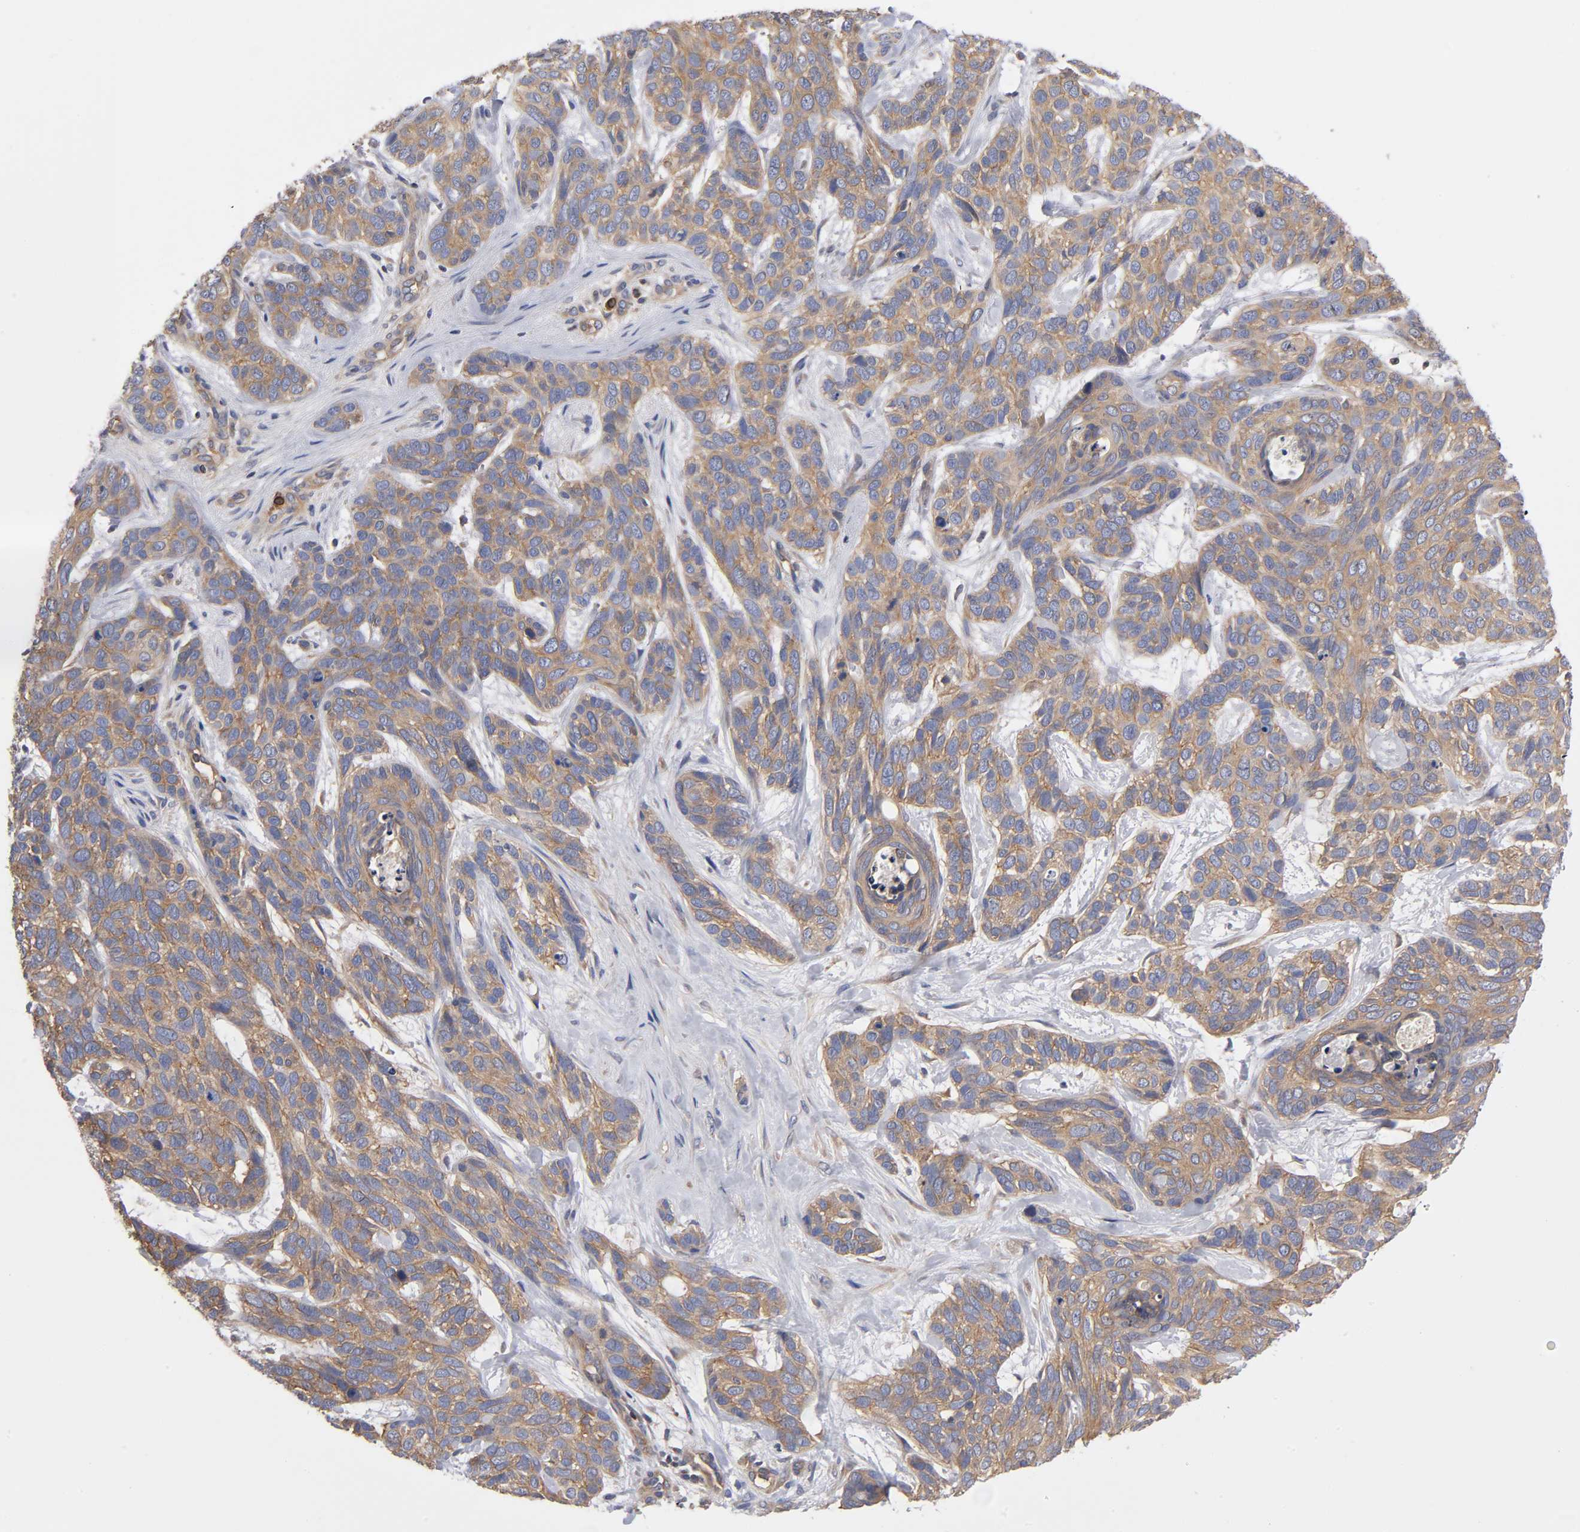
{"staining": {"intensity": "moderate", "quantity": ">75%", "location": "cytoplasmic/membranous"}, "tissue": "skin cancer", "cell_type": "Tumor cells", "image_type": "cancer", "snomed": [{"axis": "morphology", "description": "Basal cell carcinoma"}, {"axis": "topography", "description": "Skin"}], "caption": "An image of basal cell carcinoma (skin) stained for a protein exhibits moderate cytoplasmic/membranous brown staining in tumor cells.", "gene": "STRN3", "patient": {"sex": "male", "age": 87}}